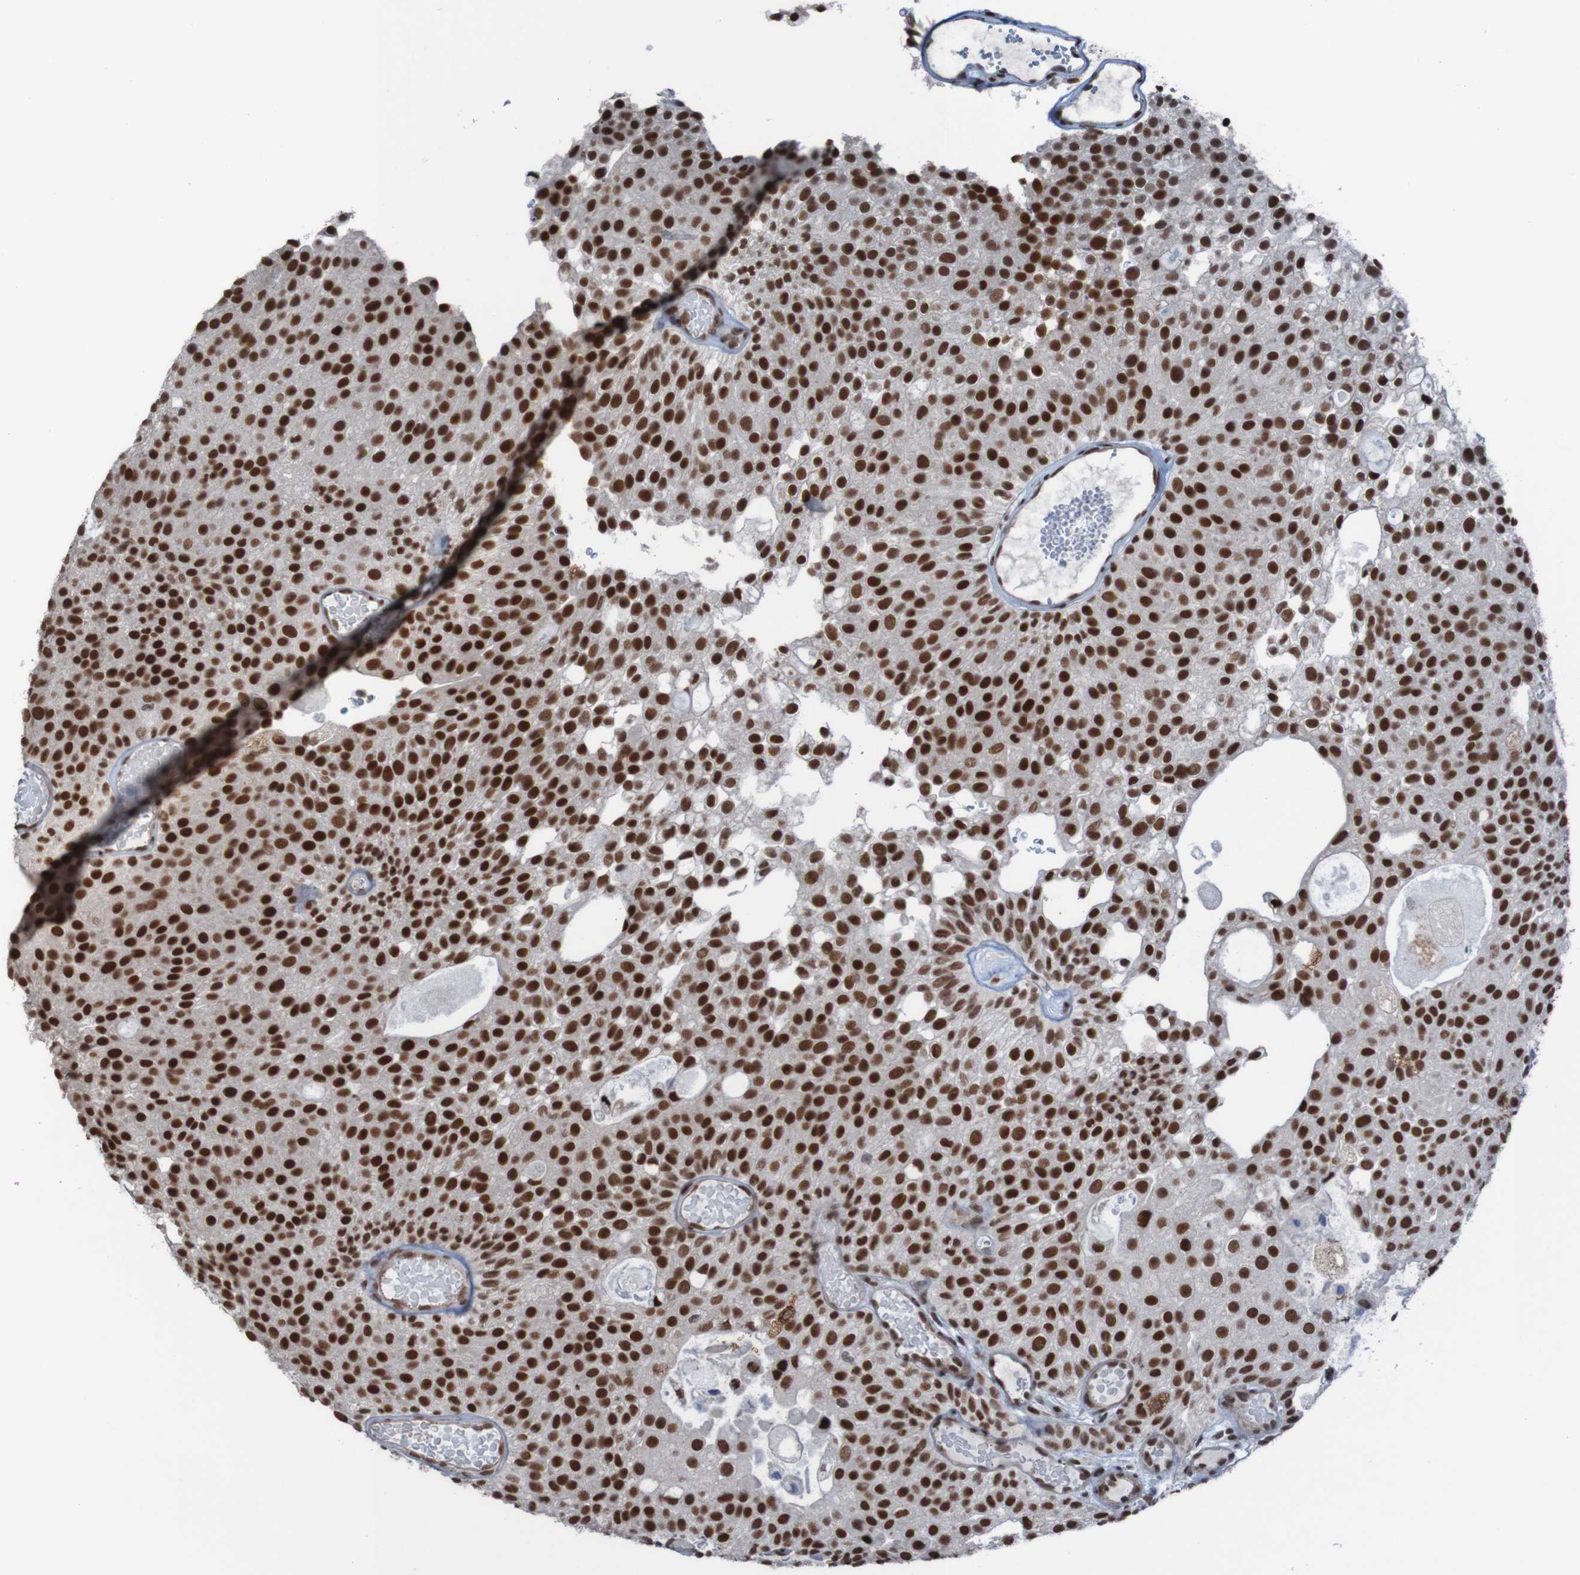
{"staining": {"intensity": "strong", "quantity": ">75%", "location": "nuclear"}, "tissue": "urothelial cancer", "cell_type": "Tumor cells", "image_type": "cancer", "snomed": [{"axis": "morphology", "description": "Urothelial carcinoma, Low grade"}, {"axis": "topography", "description": "Urinary bladder"}], "caption": "A micrograph of human urothelial cancer stained for a protein displays strong nuclear brown staining in tumor cells.", "gene": "PHF2", "patient": {"sex": "male", "age": 78}}